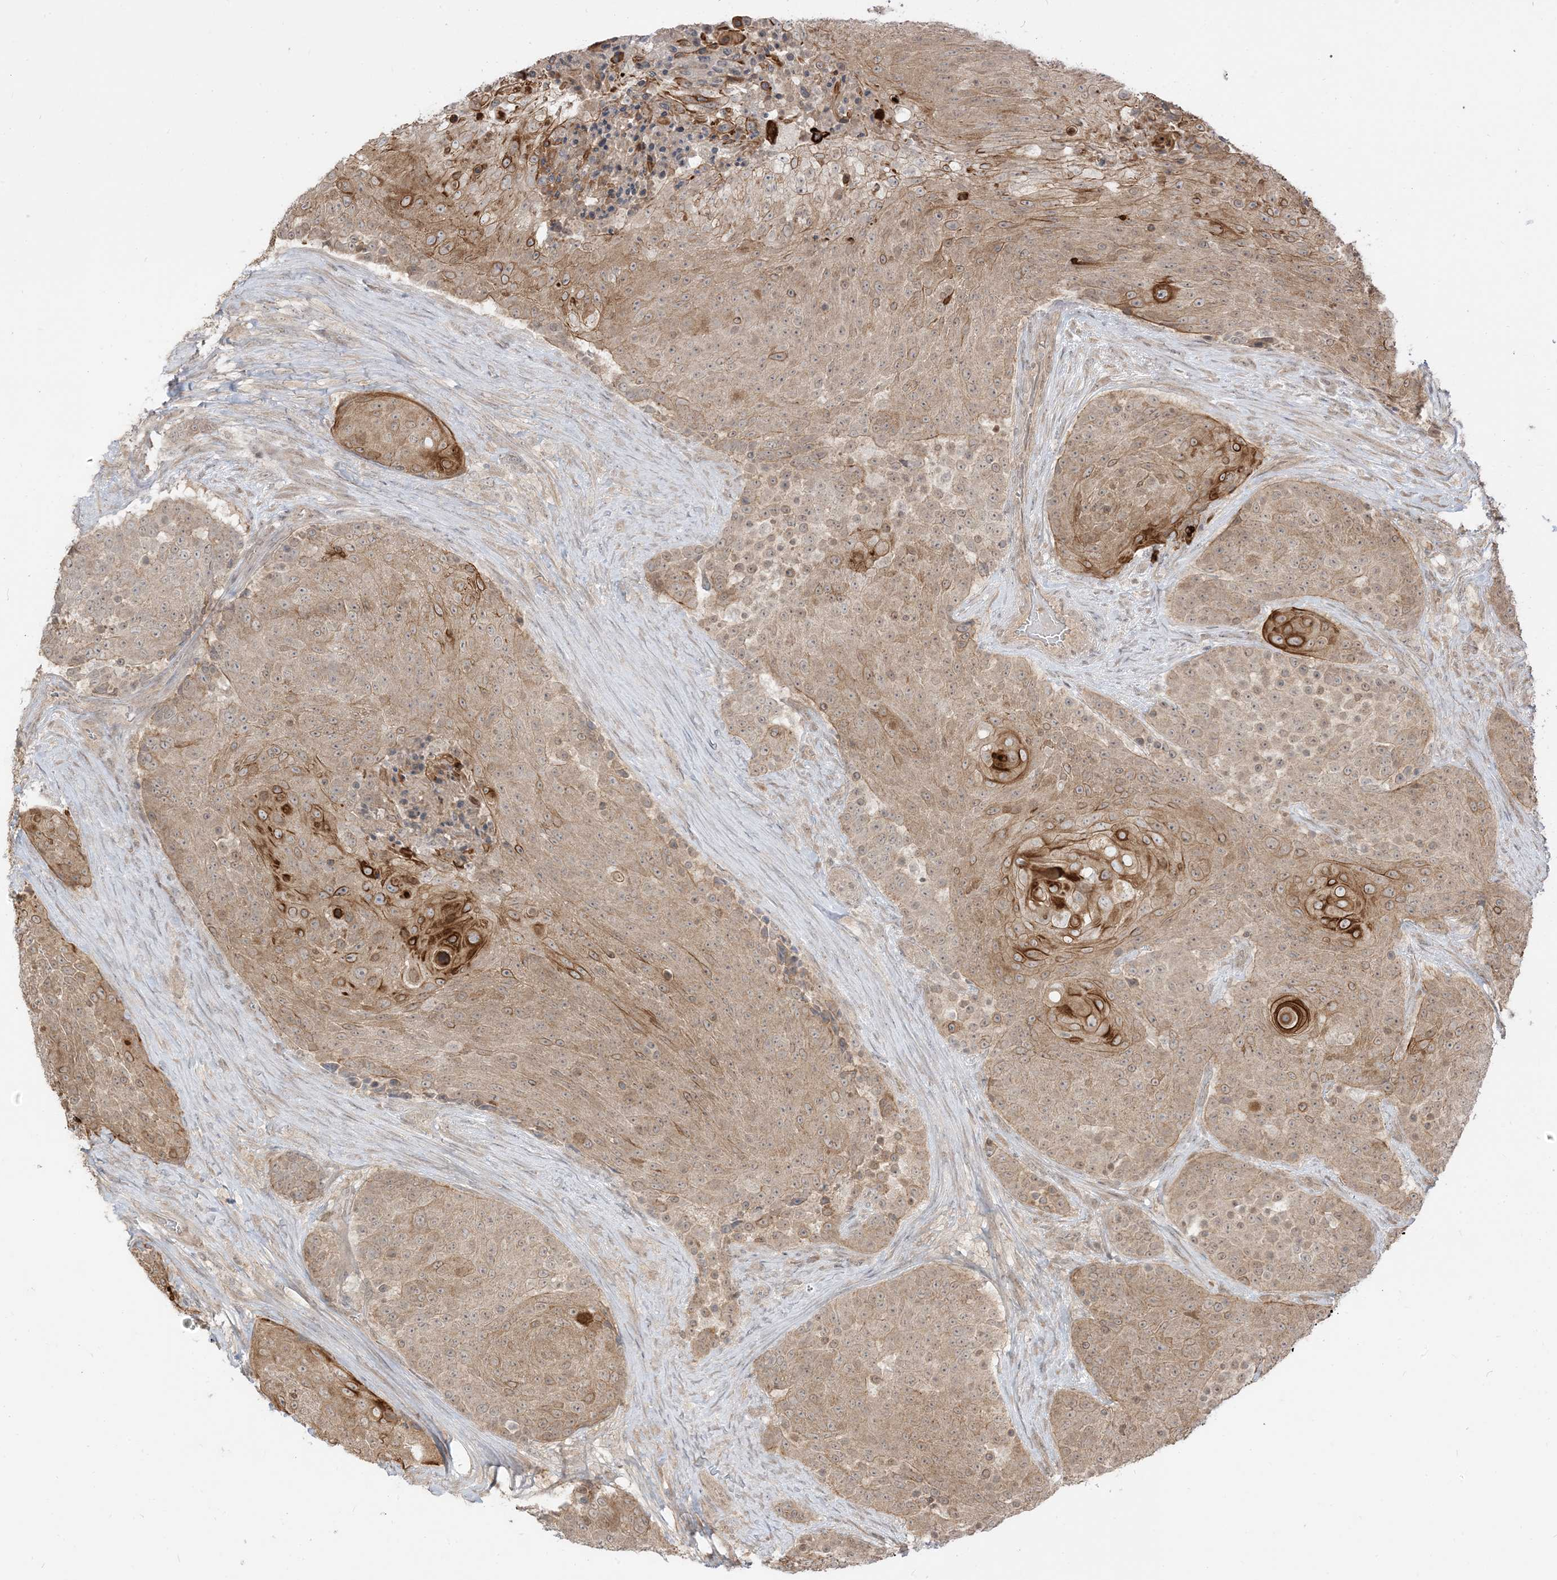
{"staining": {"intensity": "moderate", "quantity": "25%-75%", "location": "cytoplasmic/membranous"}, "tissue": "urothelial cancer", "cell_type": "Tumor cells", "image_type": "cancer", "snomed": [{"axis": "morphology", "description": "Urothelial carcinoma, High grade"}, {"axis": "topography", "description": "Urinary bladder"}], "caption": "Immunohistochemistry photomicrograph of urothelial cancer stained for a protein (brown), which displays medium levels of moderate cytoplasmic/membranous positivity in approximately 25%-75% of tumor cells.", "gene": "TBCC", "patient": {"sex": "female", "age": 63}}